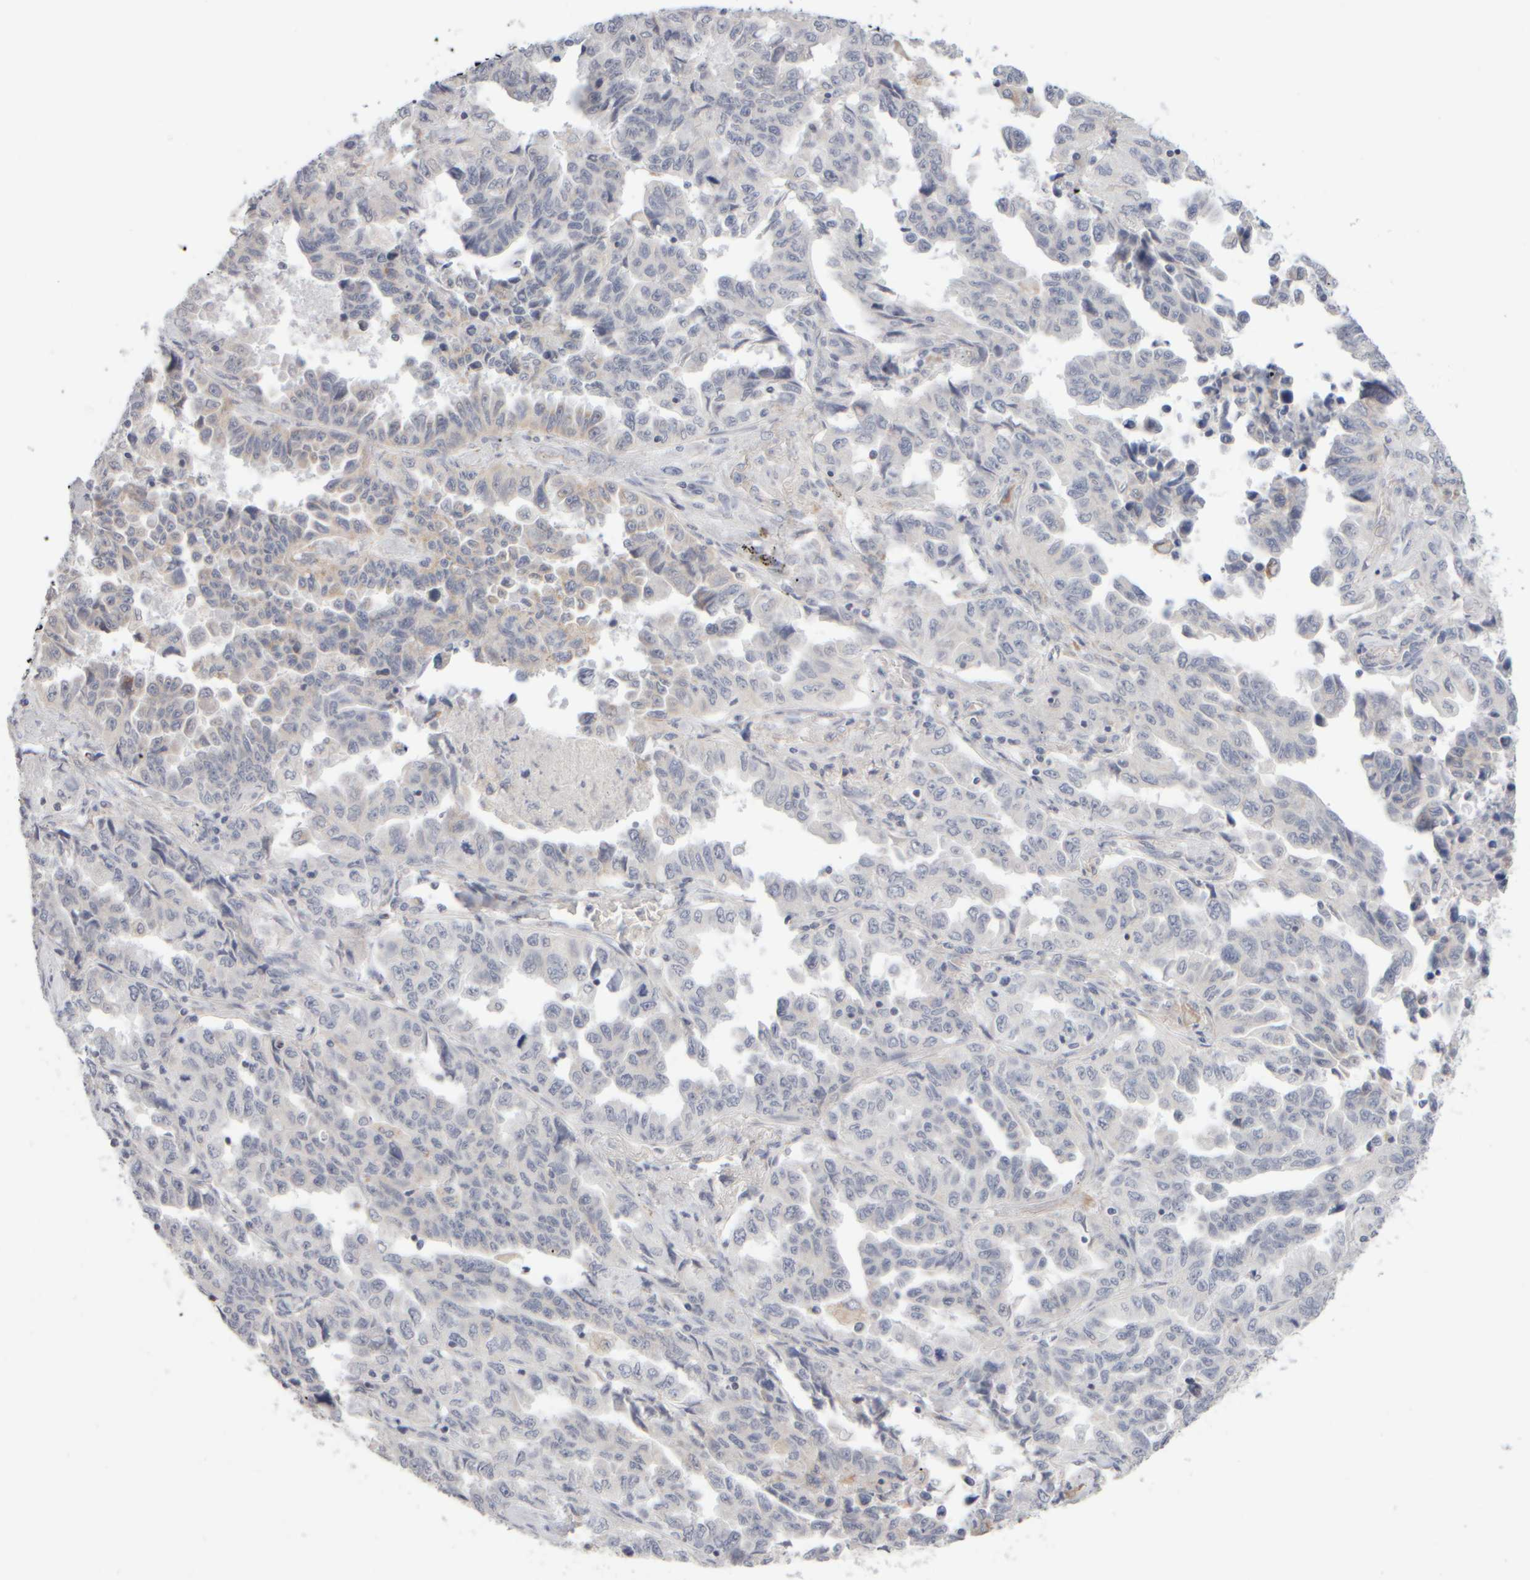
{"staining": {"intensity": "negative", "quantity": "none", "location": "none"}, "tissue": "lung cancer", "cell_type": "Tumor cells", "image_type": "cancer", "snomed": [{"axis": "morphology", "description": "Adenocarcinoma, NOS"}, {"axis": "topography", "description": "Lung"}], "caption": "DAB immunohistochemical staining of adenocarcinoma (lung) exhibits no significant positivity in tumor cells.", "gene": "ZNF112", "patient": {"sex": "female", "age": 51}}